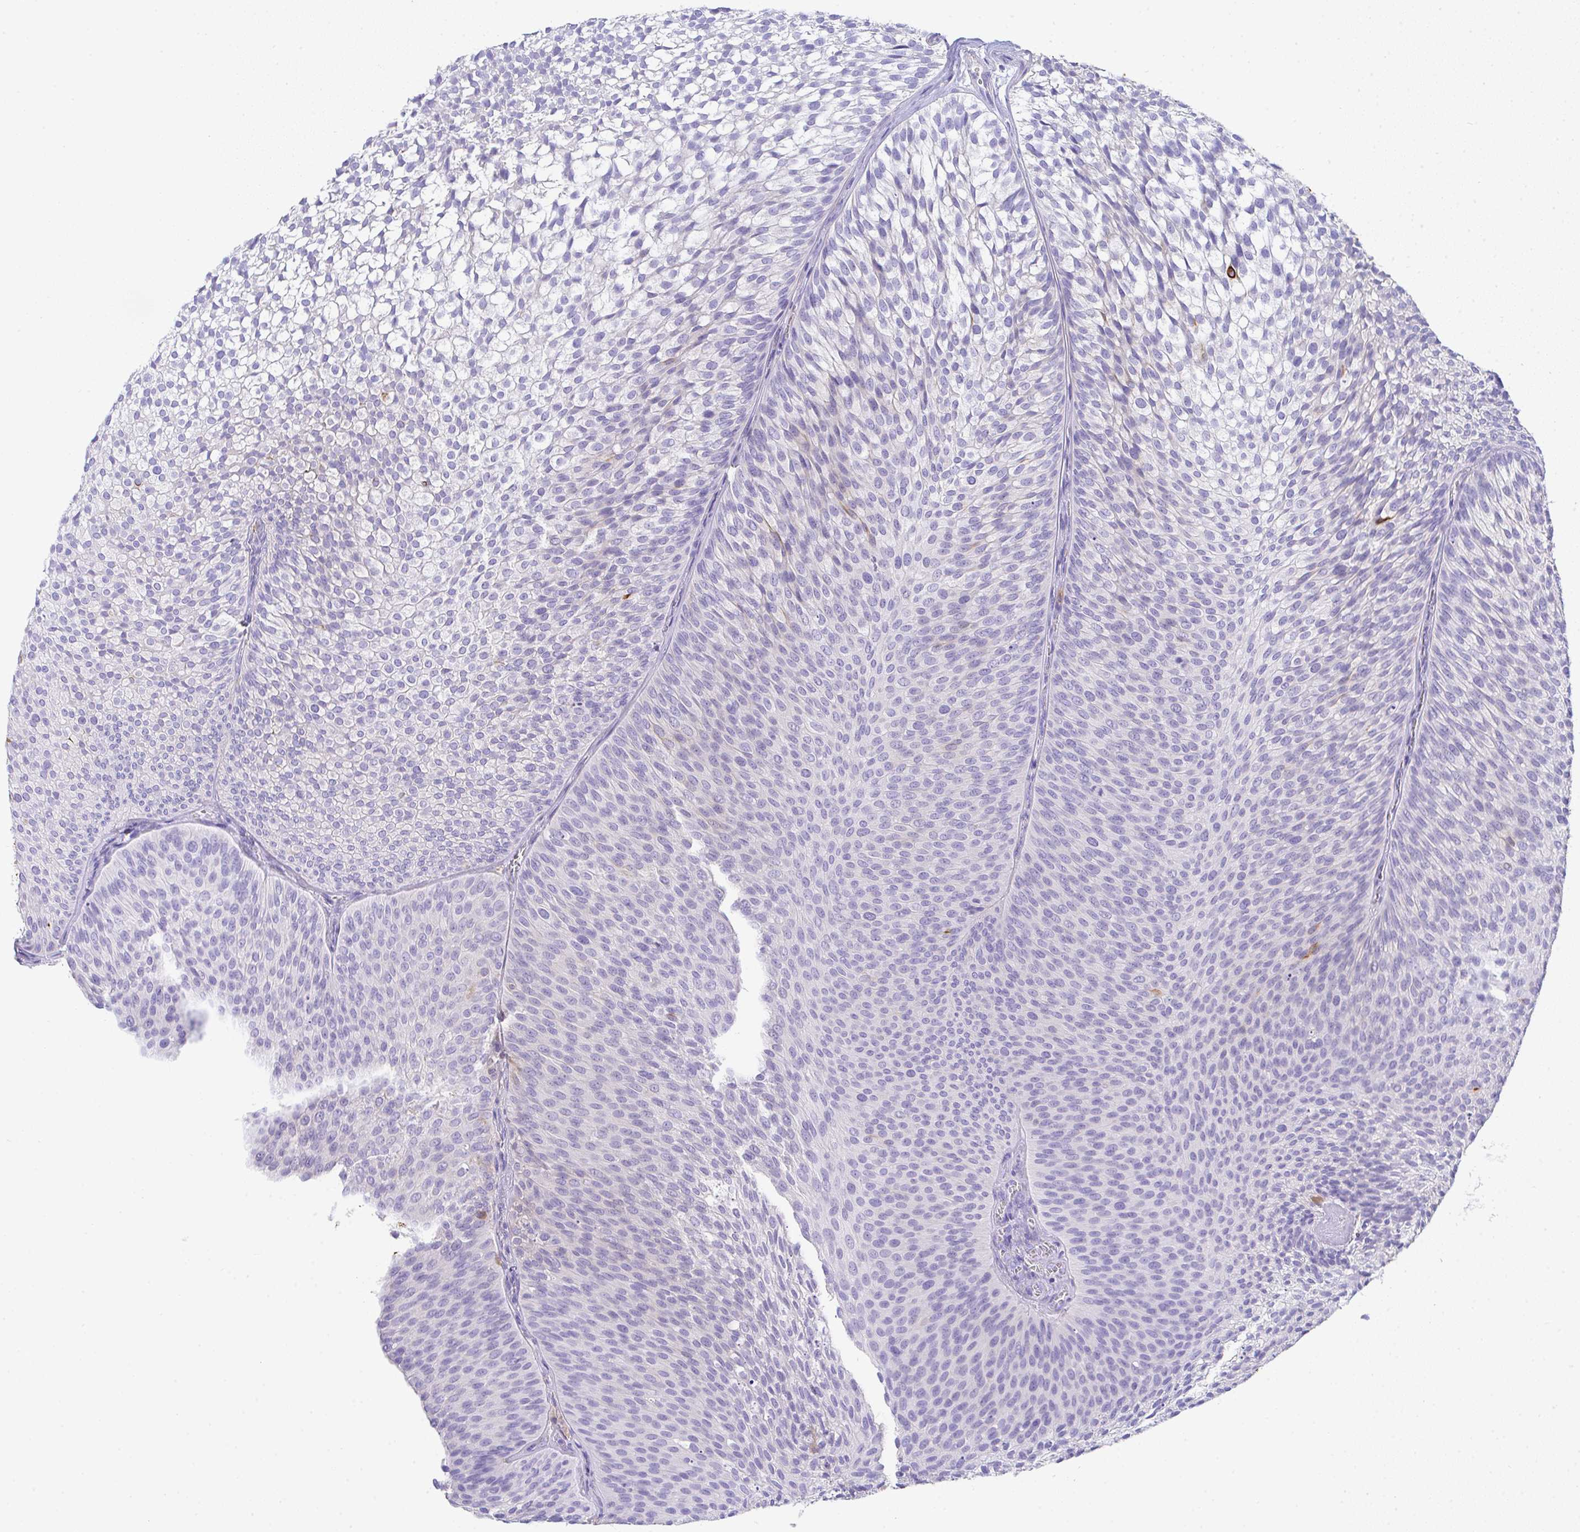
{"staining": {"intensity": "strong", "quantity": "<25%", "location": "cytoplasmic/membranous"}, "tissue": "urothelial cancer", "cell_type": "Tumor cells", "image_type": "cancer", "snomed": [{"axis": "morphology", "description": "Urothelial carcinoma, Low grade"}, {"axis": "topography", "description": "Urinary bladder"}], "caption": "IHC of human urothelial cancer demonstrates medium levels of strong cytoplasmic/membranous positivity in about <25% of tumor cells.", "gene": "TNFAIP8", "patient": {"sex": "male", "age": 91}}